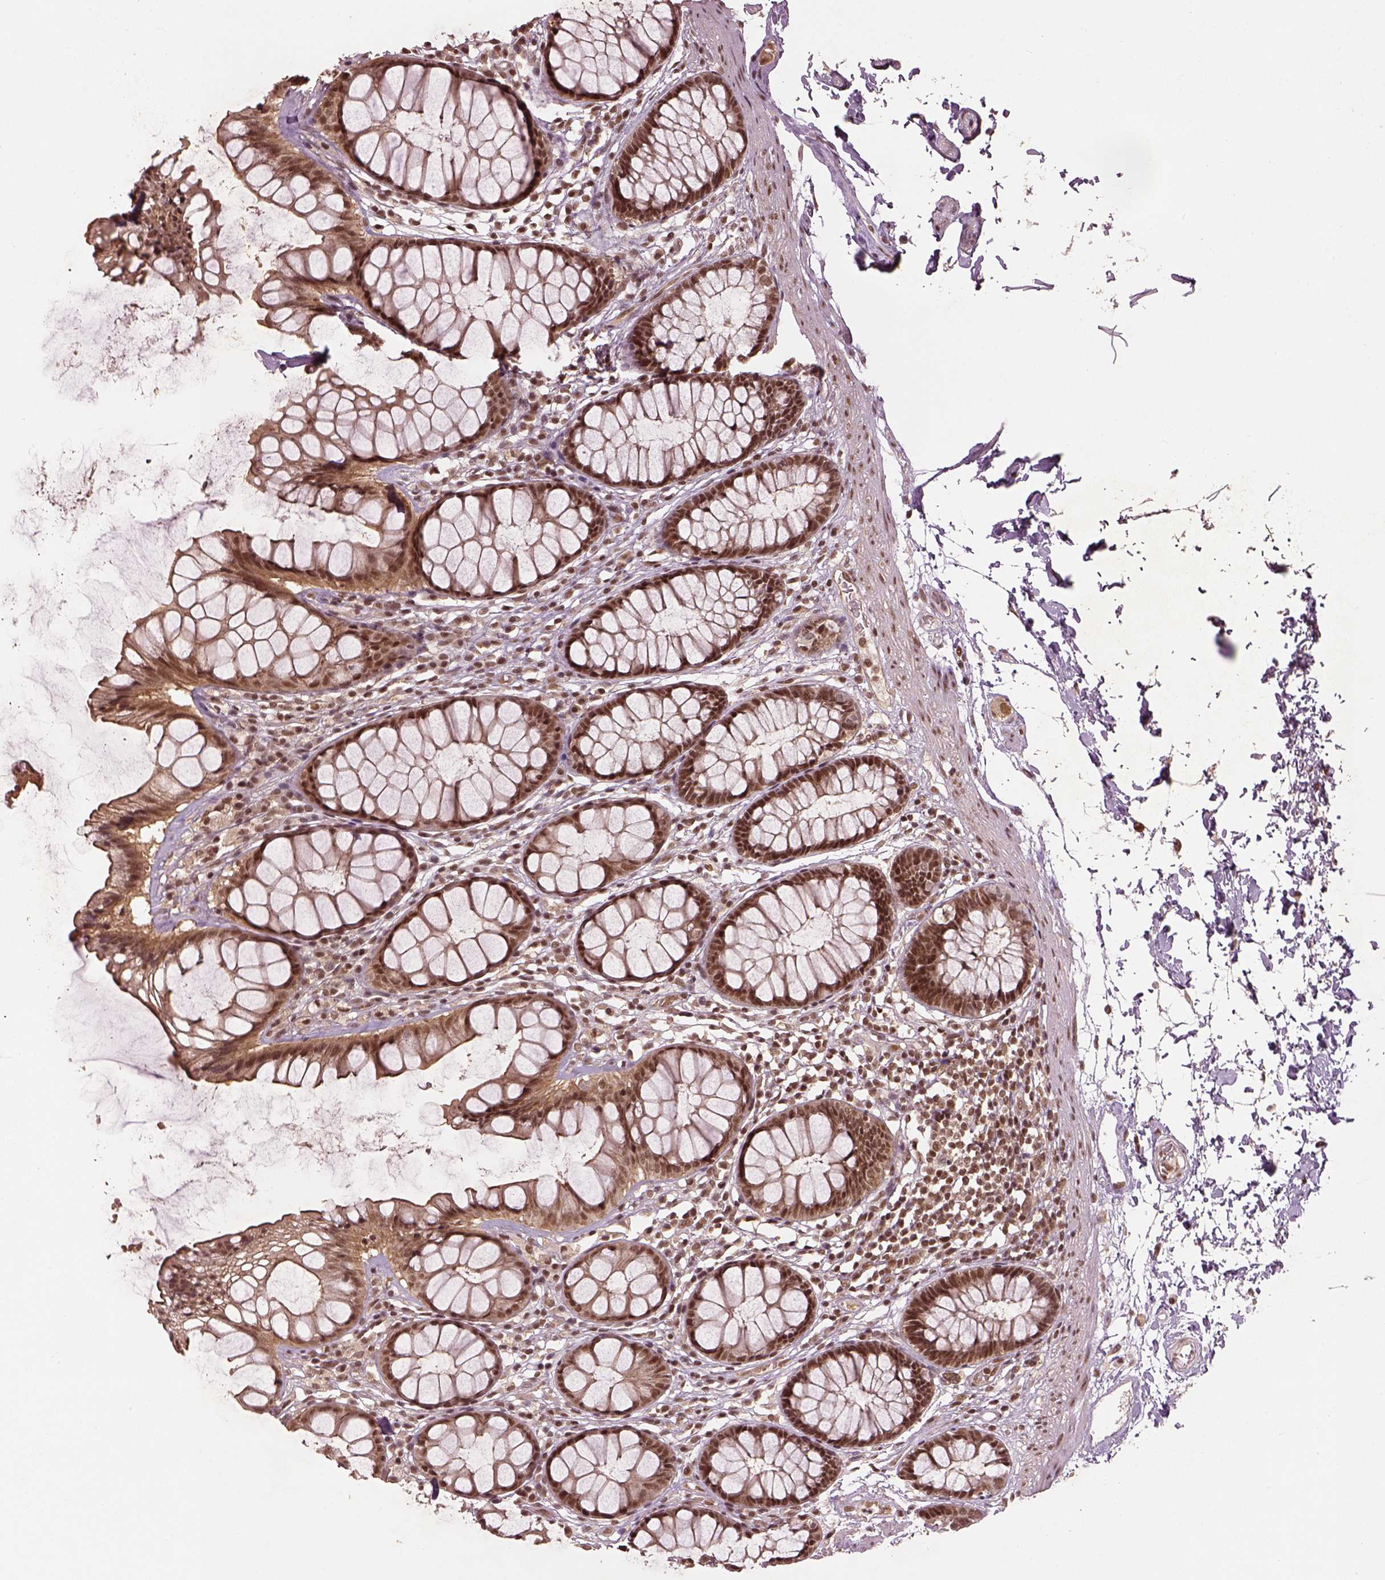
{"staining": {"intensity": "strong", "quantity": ">75%", "location": "nuclear"}, "tissue": "rectum", "cell_type": "Glandular cells", "image_type": "normal", "snomed": [{"axis": "morphology", "description": "Normal tissue, NOS"}, {"axis": "topography", "description": "Rectum"}], "caption": "High-magnification brightfield microscopy of benign rectum stained with DAB (brown) and counterstained with hematoxylin (blue). glandular cells exhibit strong nuclear positivity is appreciated in about>75% of cells. Using DAB (3,3'-diaminobenzidine) (brown) and hematoxylin (blue) stains, captured at high magnification using brightfield microscopy.", "gene": "BRD9", "patient": {"sex": "male", "age": 72}}